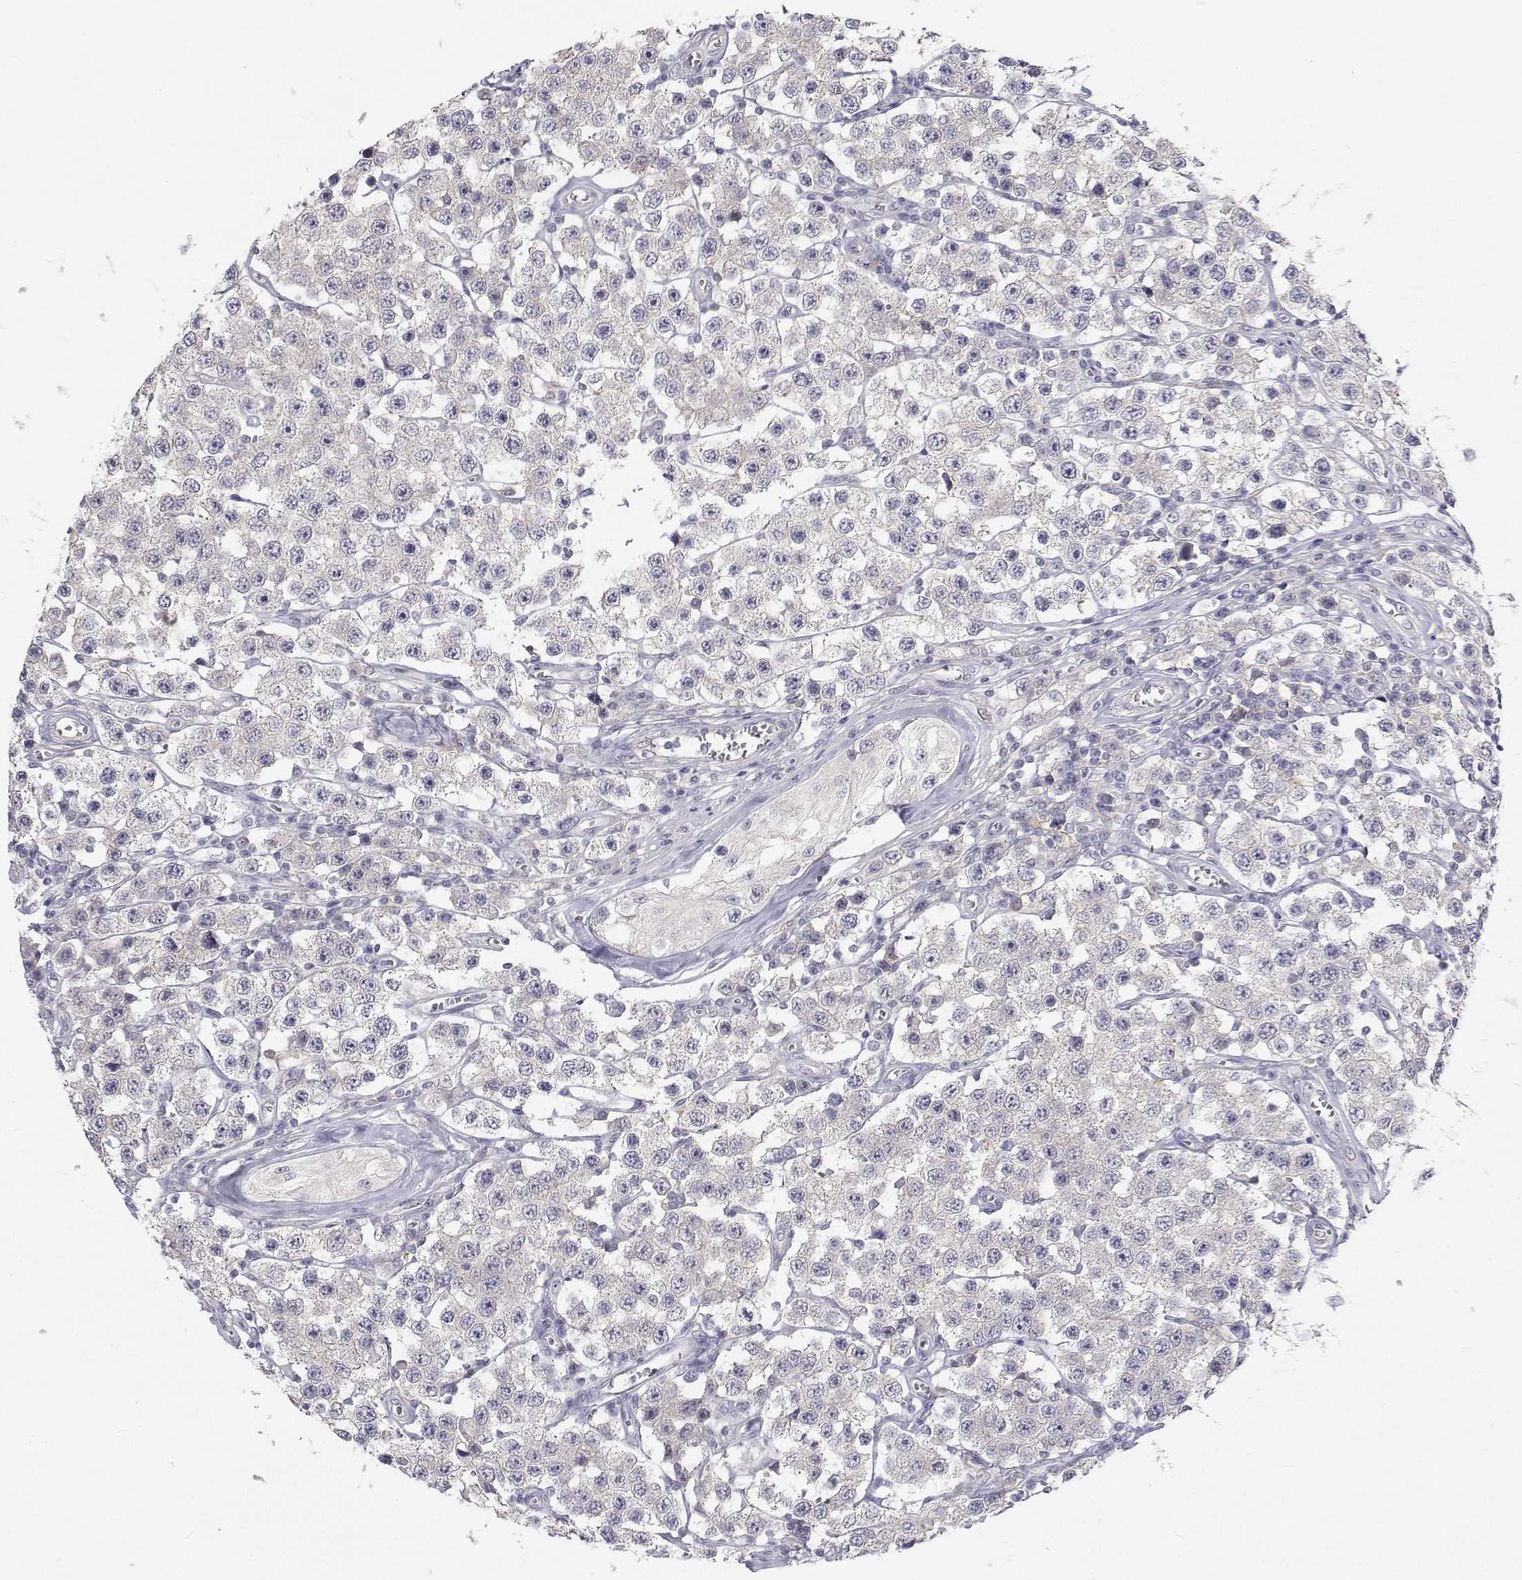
{"staining": {"intensity": "negative", "quantity": "none", "location": "none"}, "tissue": "testis cancer", "cell_type": "Tumor cells", "image_type": "cancer", "snomed": [{"axis": "morphology", "description": "Seminoma, NOS"}, {"axis": "topography", "description": "Testis"}], "caption": "Immunohistochemistry micrograph of neoplastic tissue: human testis seminoma stained with DAB (3,3'-diaminobenzidine) demonstrates no significant protein staining in tumor cells. (Brightfield microscopy of DAB (3,3'-diaminobenzidine) immunohistochemistry at high magnification).", "gene": "MYPN", "patient": {"sex": "male", "age": 34}}